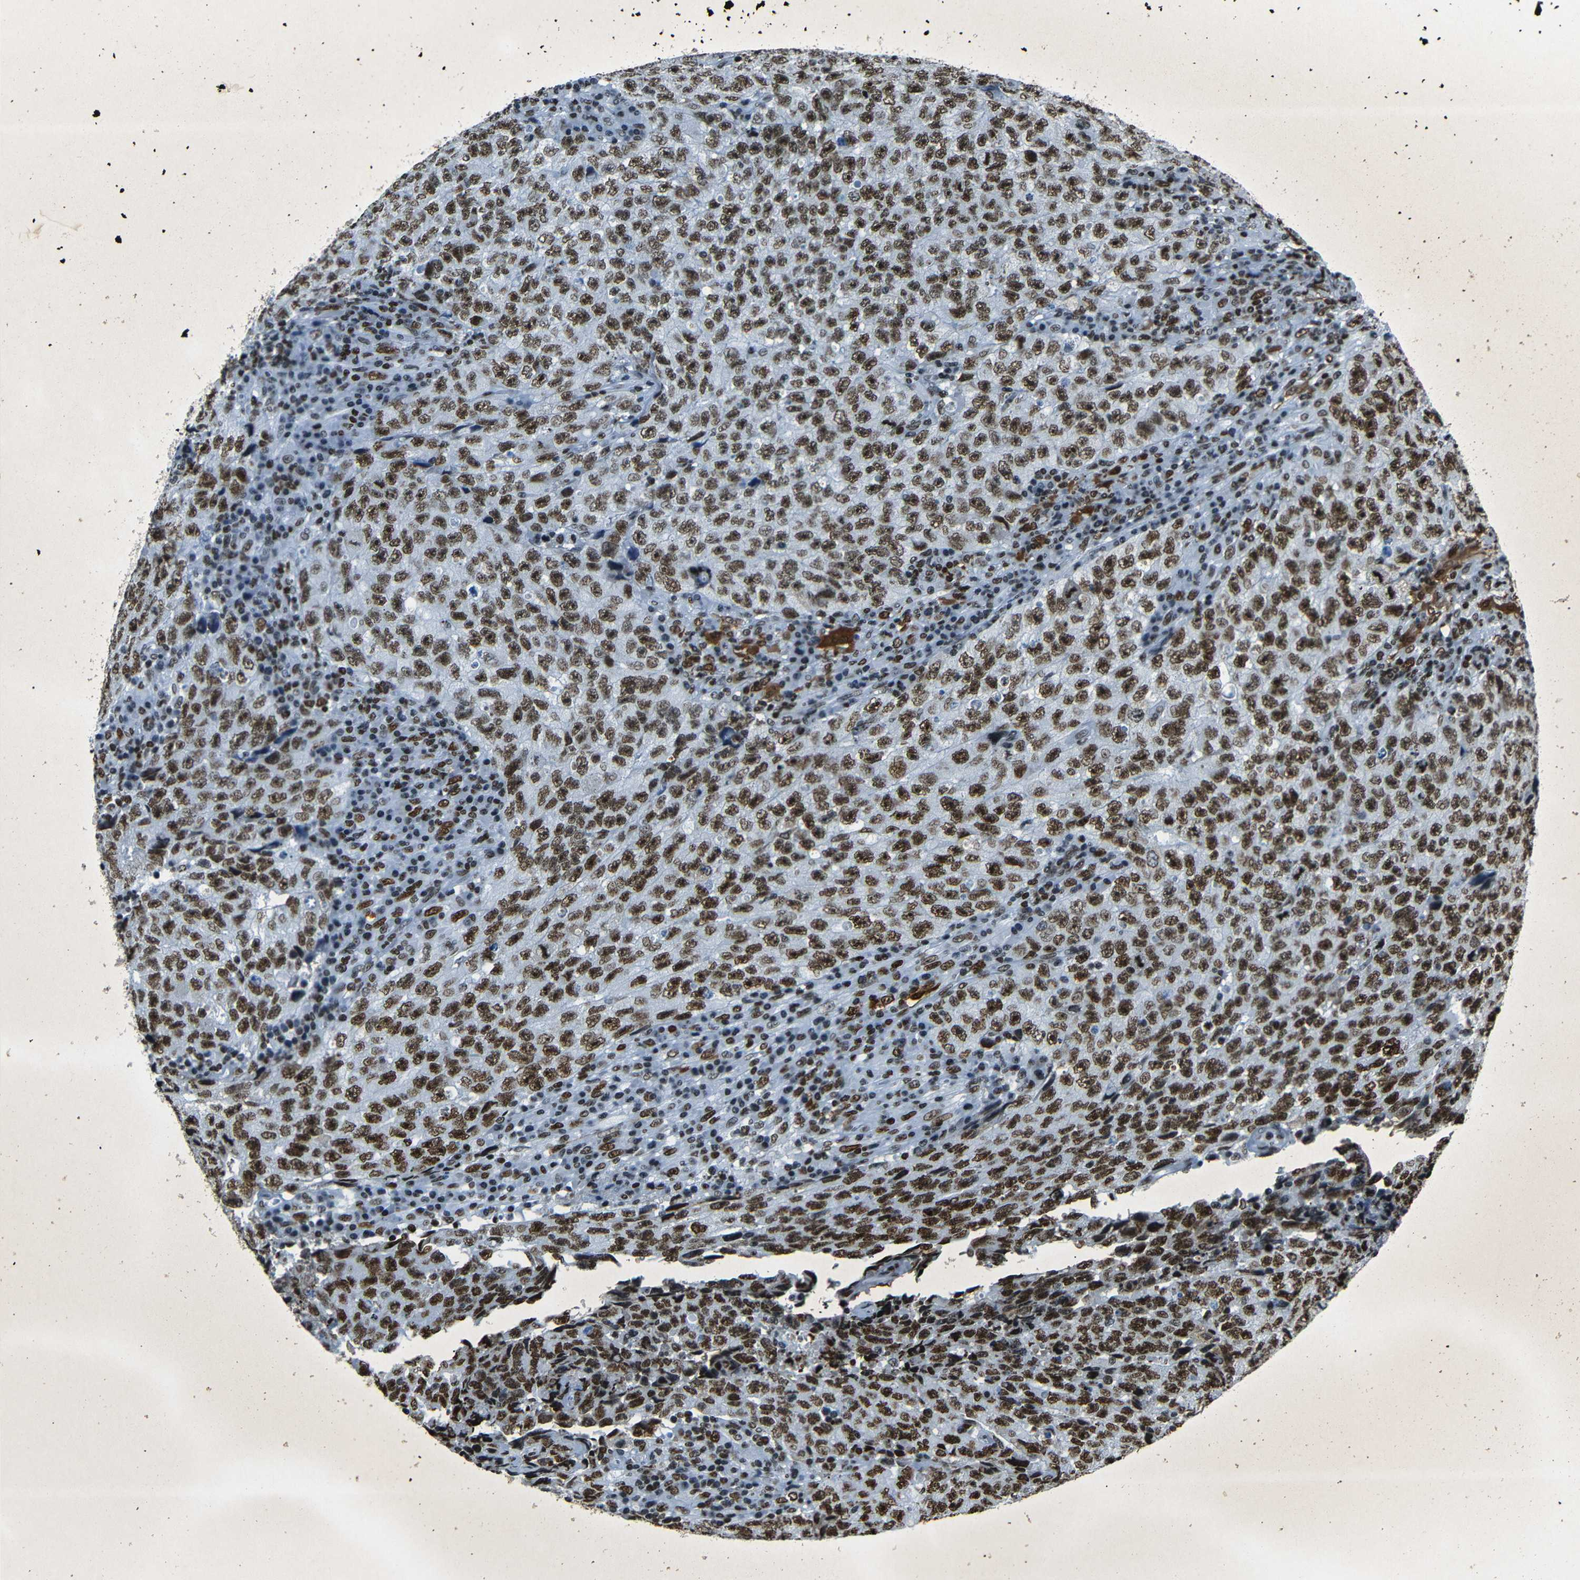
{"staining": {"intensity": "strong", "quantity": ">75%", "location": "nuclear"}, "tissue": "testis cancer", "cell_type": "Tumor cells", "image_type": "cancer", "snomed": [{"axis": "morphology", "description": "Necrosis, NOS"}, {"axis": "morphology", "description": "Carcinoma, Embryonal, NOS"}, {"axis": "topography", "description": "Testis"}], "caption": "There is high levels of strong nuclear positivity in tumor cells of testis embryonal carcinoma, as demonstrated by immunohistochemical staining (brown color).", "gene": "HMGN1", "patient": {"sex": "male", "age": 19}}